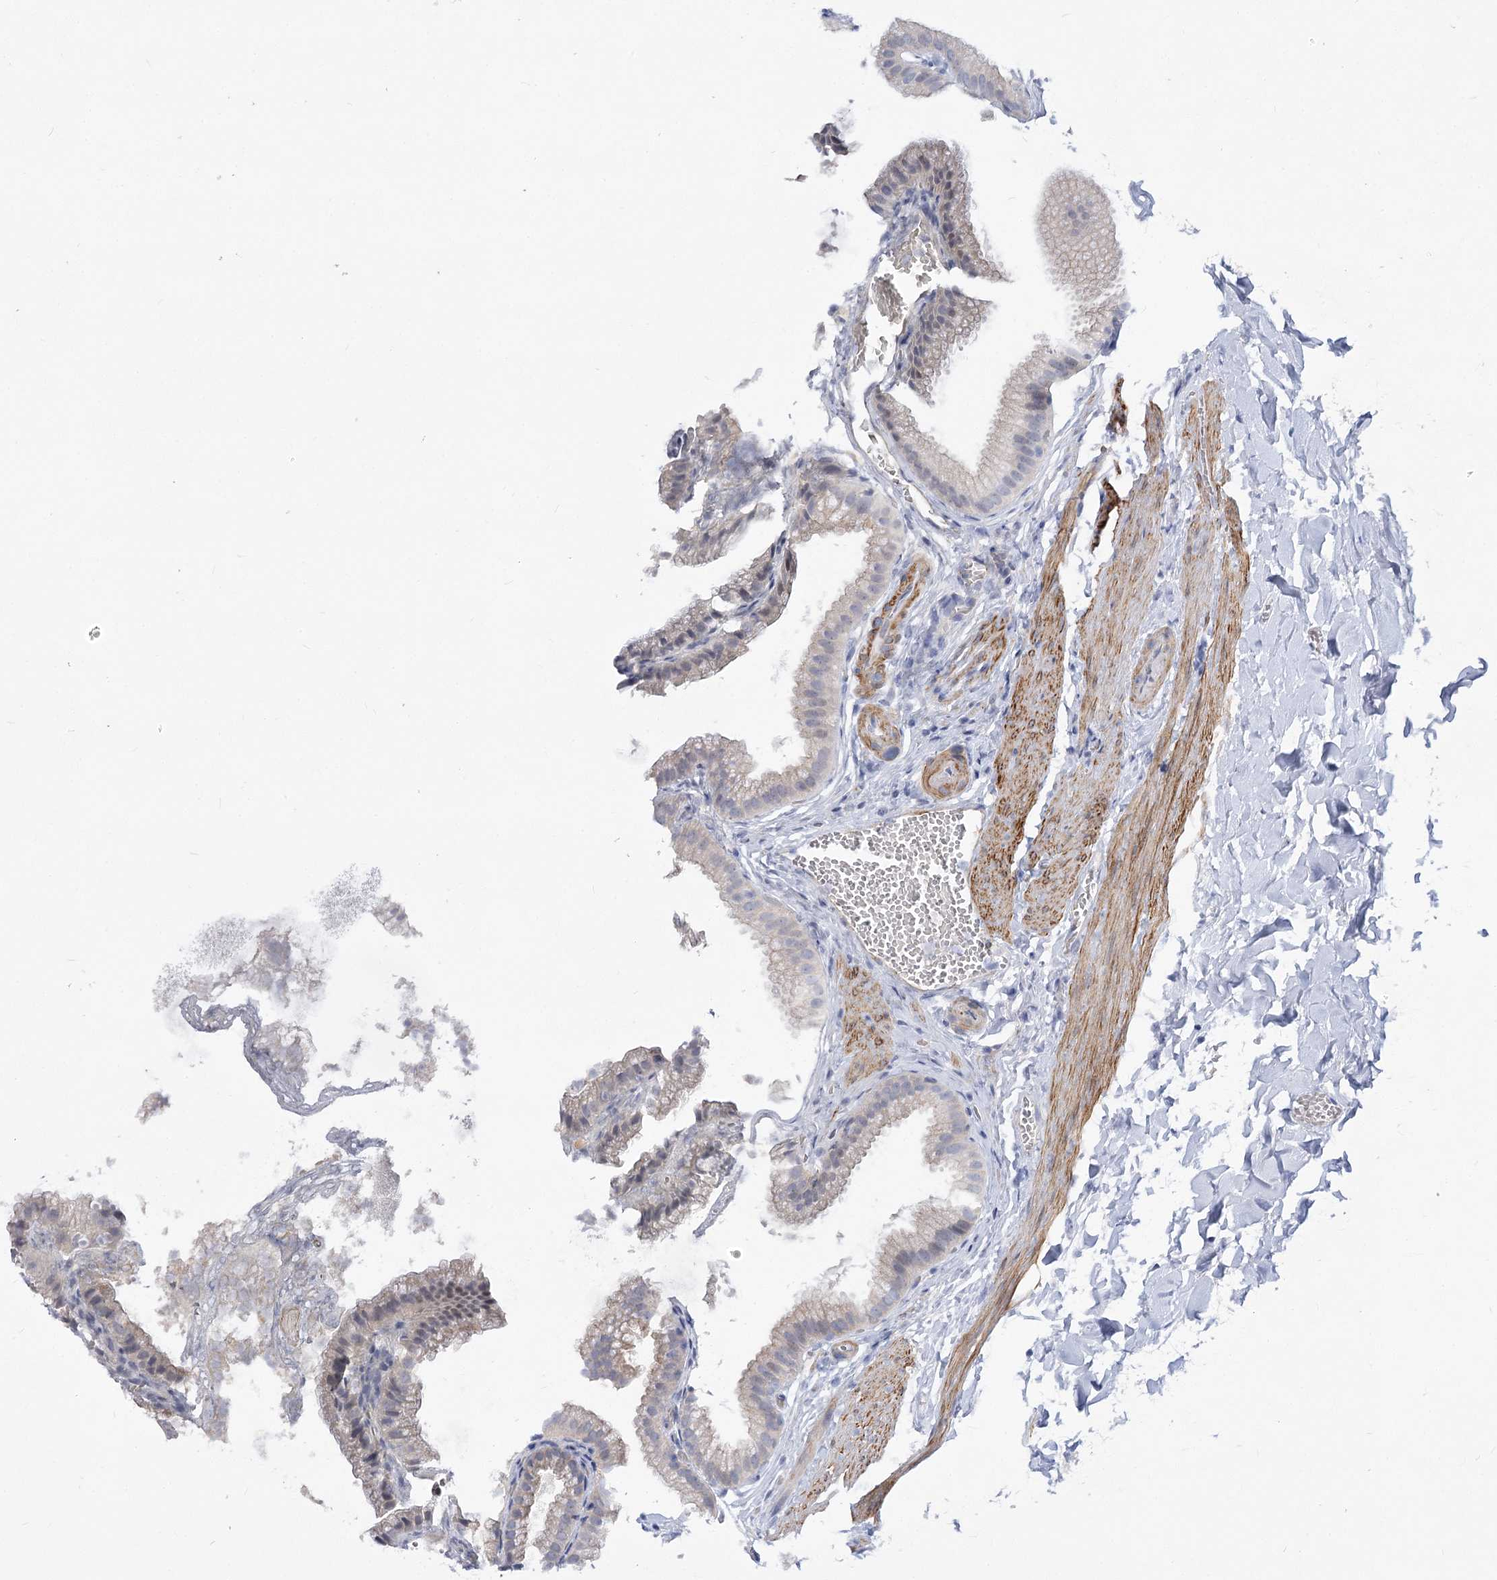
{"staining": {"intensity": "weak", "quantity": "<25%", "location": "nuclear"}, "tissue": "gallbladder", "cell_type": "Glandular cells", "image_type": "normal", "snomed": [{"axis": "morphology", "description": "Normal tissue, NOS"}, {"axis": "topography", "description": "Gallbladder"}], "caption": "Immunohistochemistry of benign gallbladder displays no staining in glandular cells. (Stains: DAB (3,3'-diaminobenzidine) IHC with hematoxylin counter stain, Microscopy: brightfield microscopy at high magnification).", "gene": "ARSI", "patient": {"sex": "male", "age": 38}}